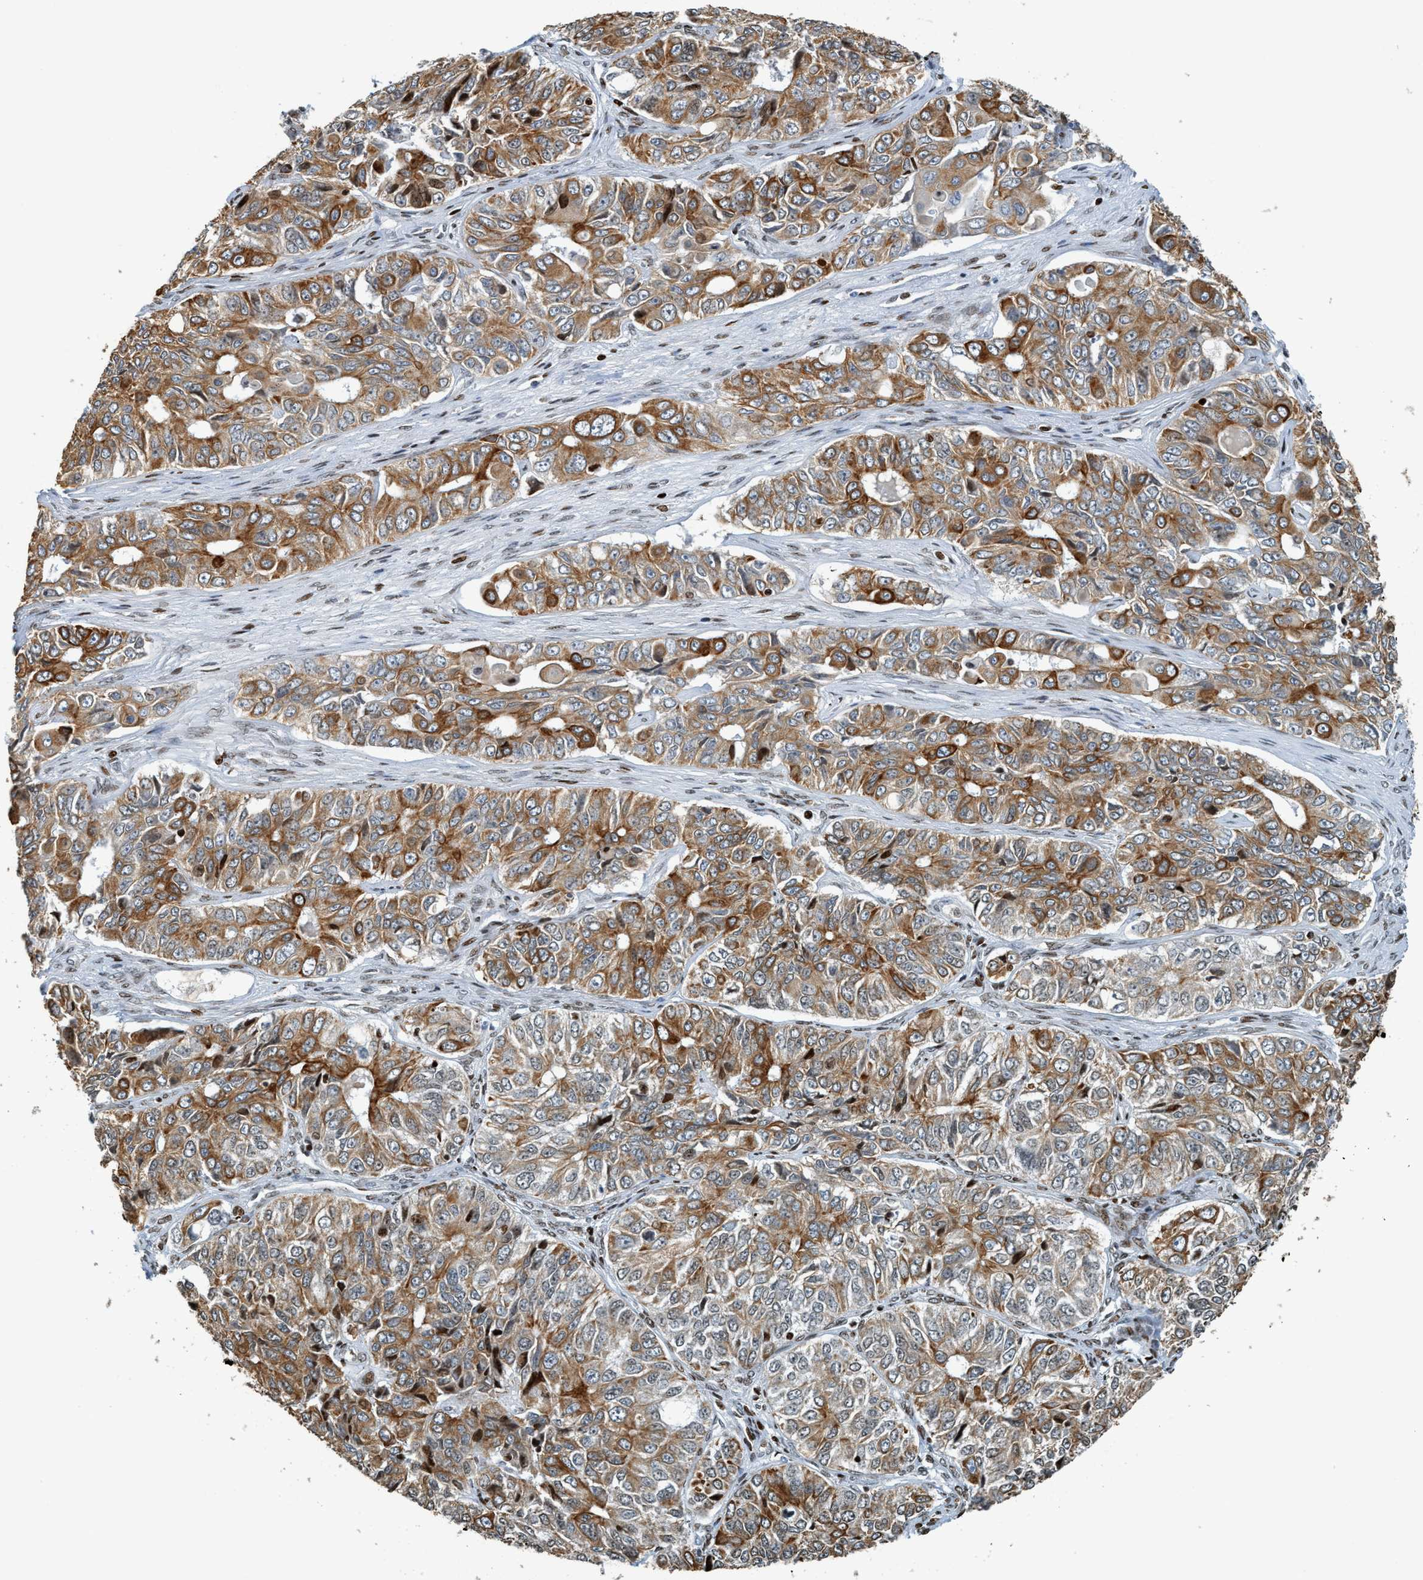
{"staining": {"intensity": "moderate", "quantity": ">75%", "location": "cytoplasmic/membranous"}, "tissue": "ovarian cancer", "cell_type": "Tumor cells", "image_type": "cancer", "snomed": [{"axis": "morphology", "description": "Carcinoma, endometroid"}, {"axis": "topography", "description": "Ovary"}], "caption": "The photomicrograph displays immunohistochemical staining of endometroid carcinoma (ovarian). There is moderate cytoplasmic/membranous staining is identified in approximately >75% of tumor cells. (brown staining indicates protein expression, while blue staining denotes nuclei).", "gene": "SH3D19", "patient": {"sex": "female", "age": 51}}